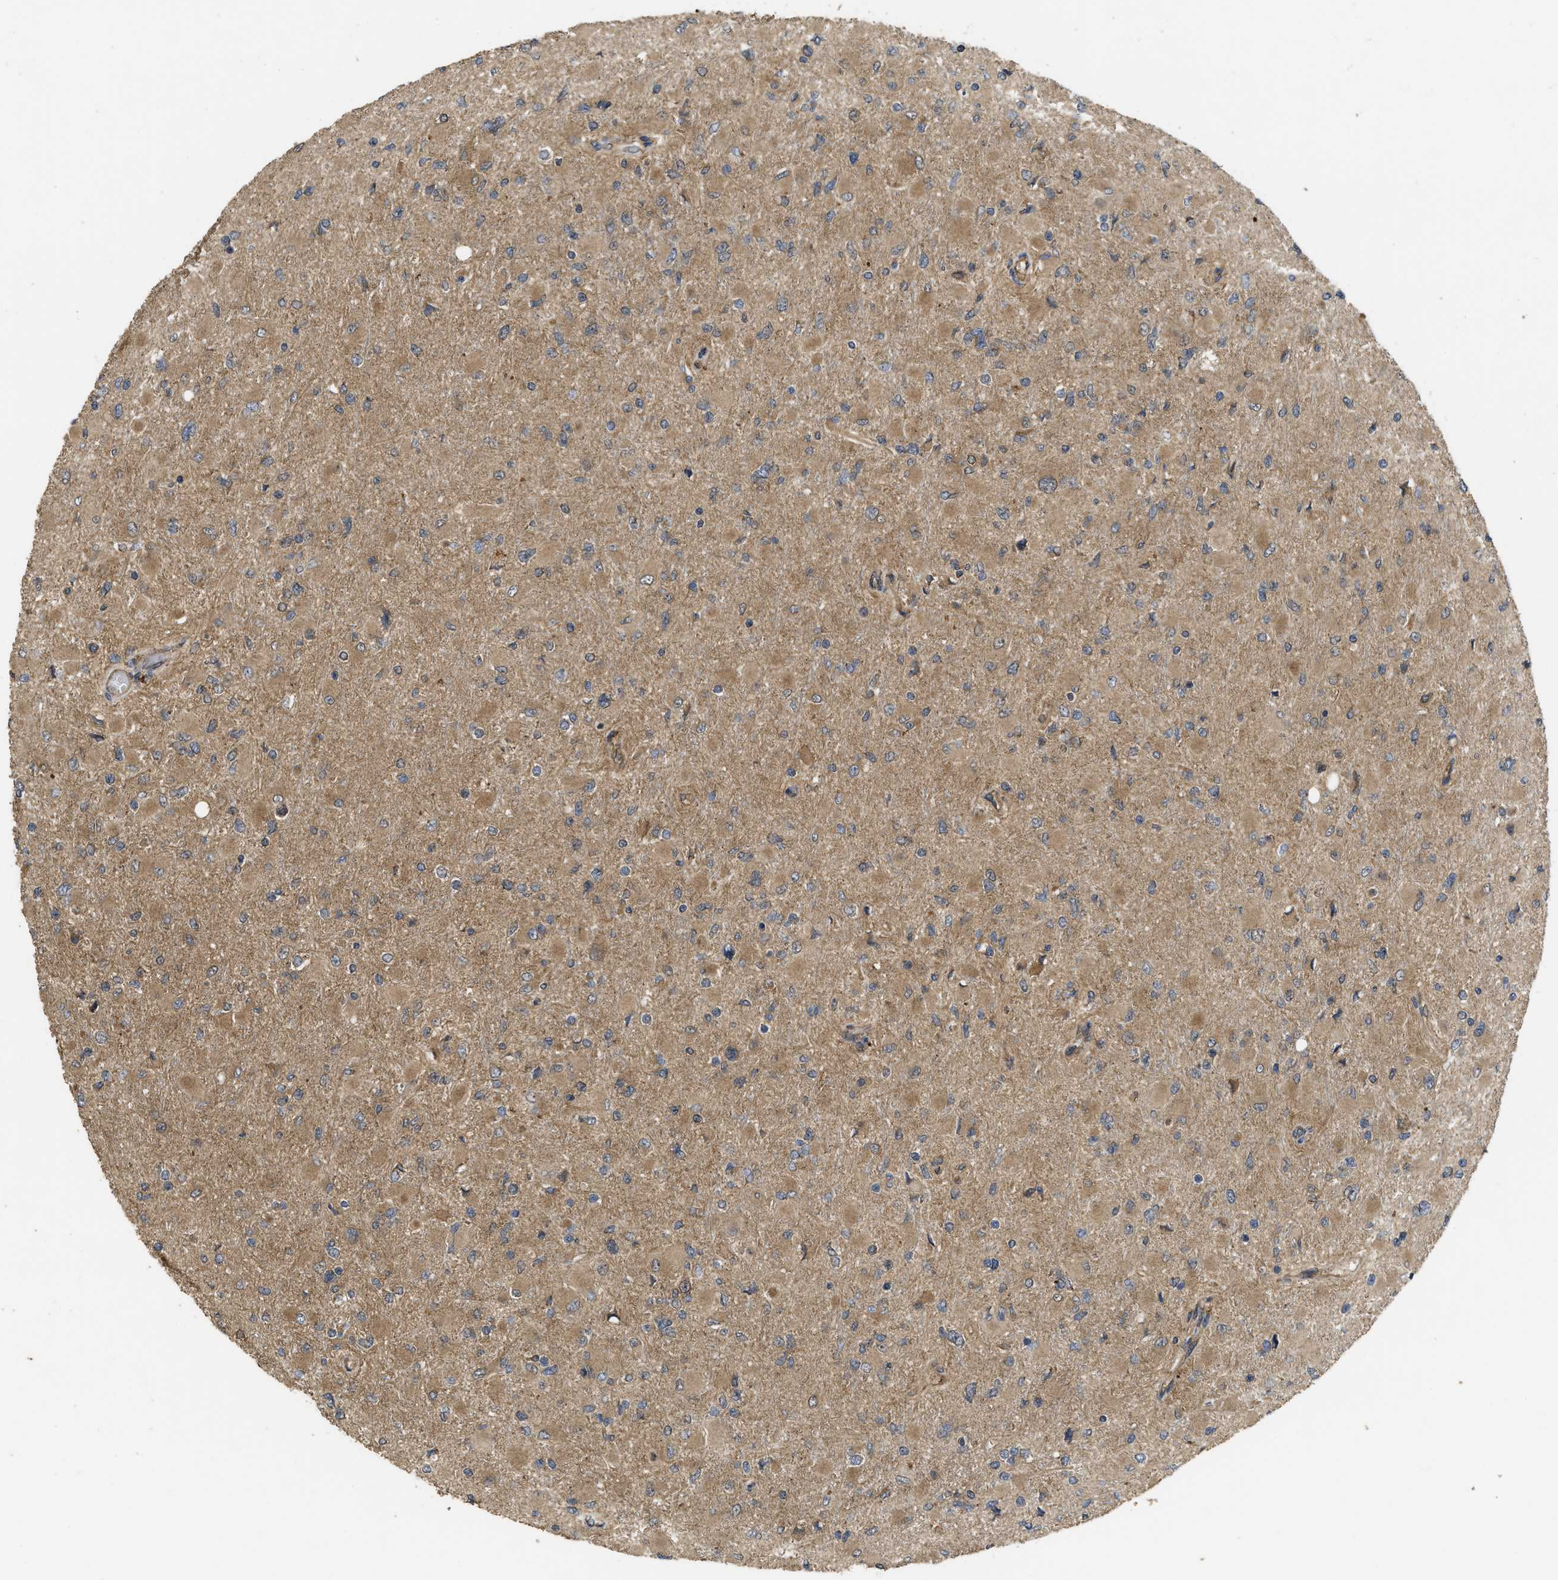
{"staining": {"intensity": "weak", "quantity": ">75%", "location": "cytoplasmic/membranous"}, "tissue": "glioma", "cell_type": "Tumor cells", "image_type": "cancer", "snomed": [{"axis": "morphology", "description": "Glioma, malignant, High grade"}, {"axis": "topography", "description": "Cerebral cortex"}], "caption": "A low amount of weak cytoplasmic/membranous staining is identified in approximately >75% of tumor cells in malignant glioma (high-grade) tissue.", "gene": "FZD6", "patient": {"sex": "female", "age": 36}}